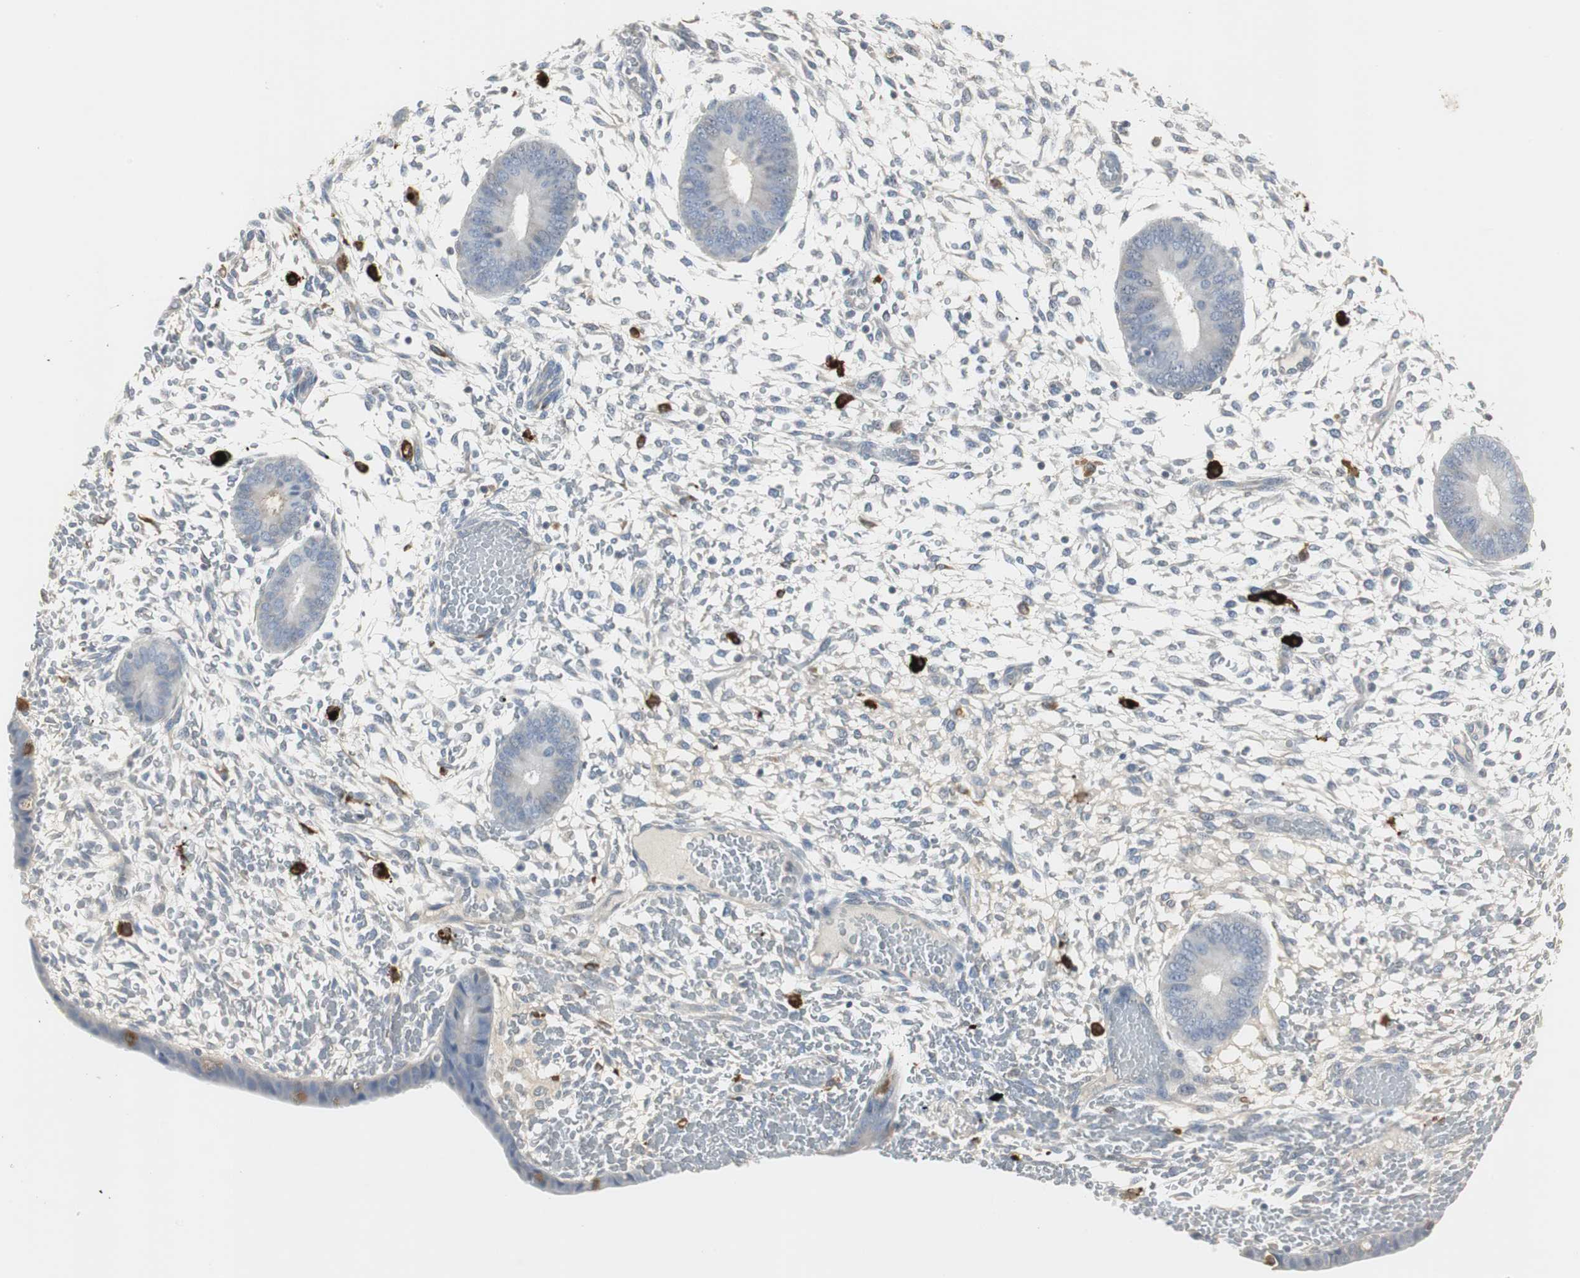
{"staining": {"intensity": "negative", "quantity": "none", "location": "none"}, "tissue": "endometrium", "cell_type": "Cells in endometrial stroma", "image_type": "normal", "snomed": [{"axis": "morphology", "description": "Normal tissue, NOS"}, {"axis": "topography", "description": "Endometrium"}], "caption": "DAB (3,3'-diaminobenzidine) immunohistochemical staining of normal human endometrium demonstrates no significant positivity in cells in endometrial stroma.", "gene": "PI15", "patient": {"sex": "female", "age": 42}}